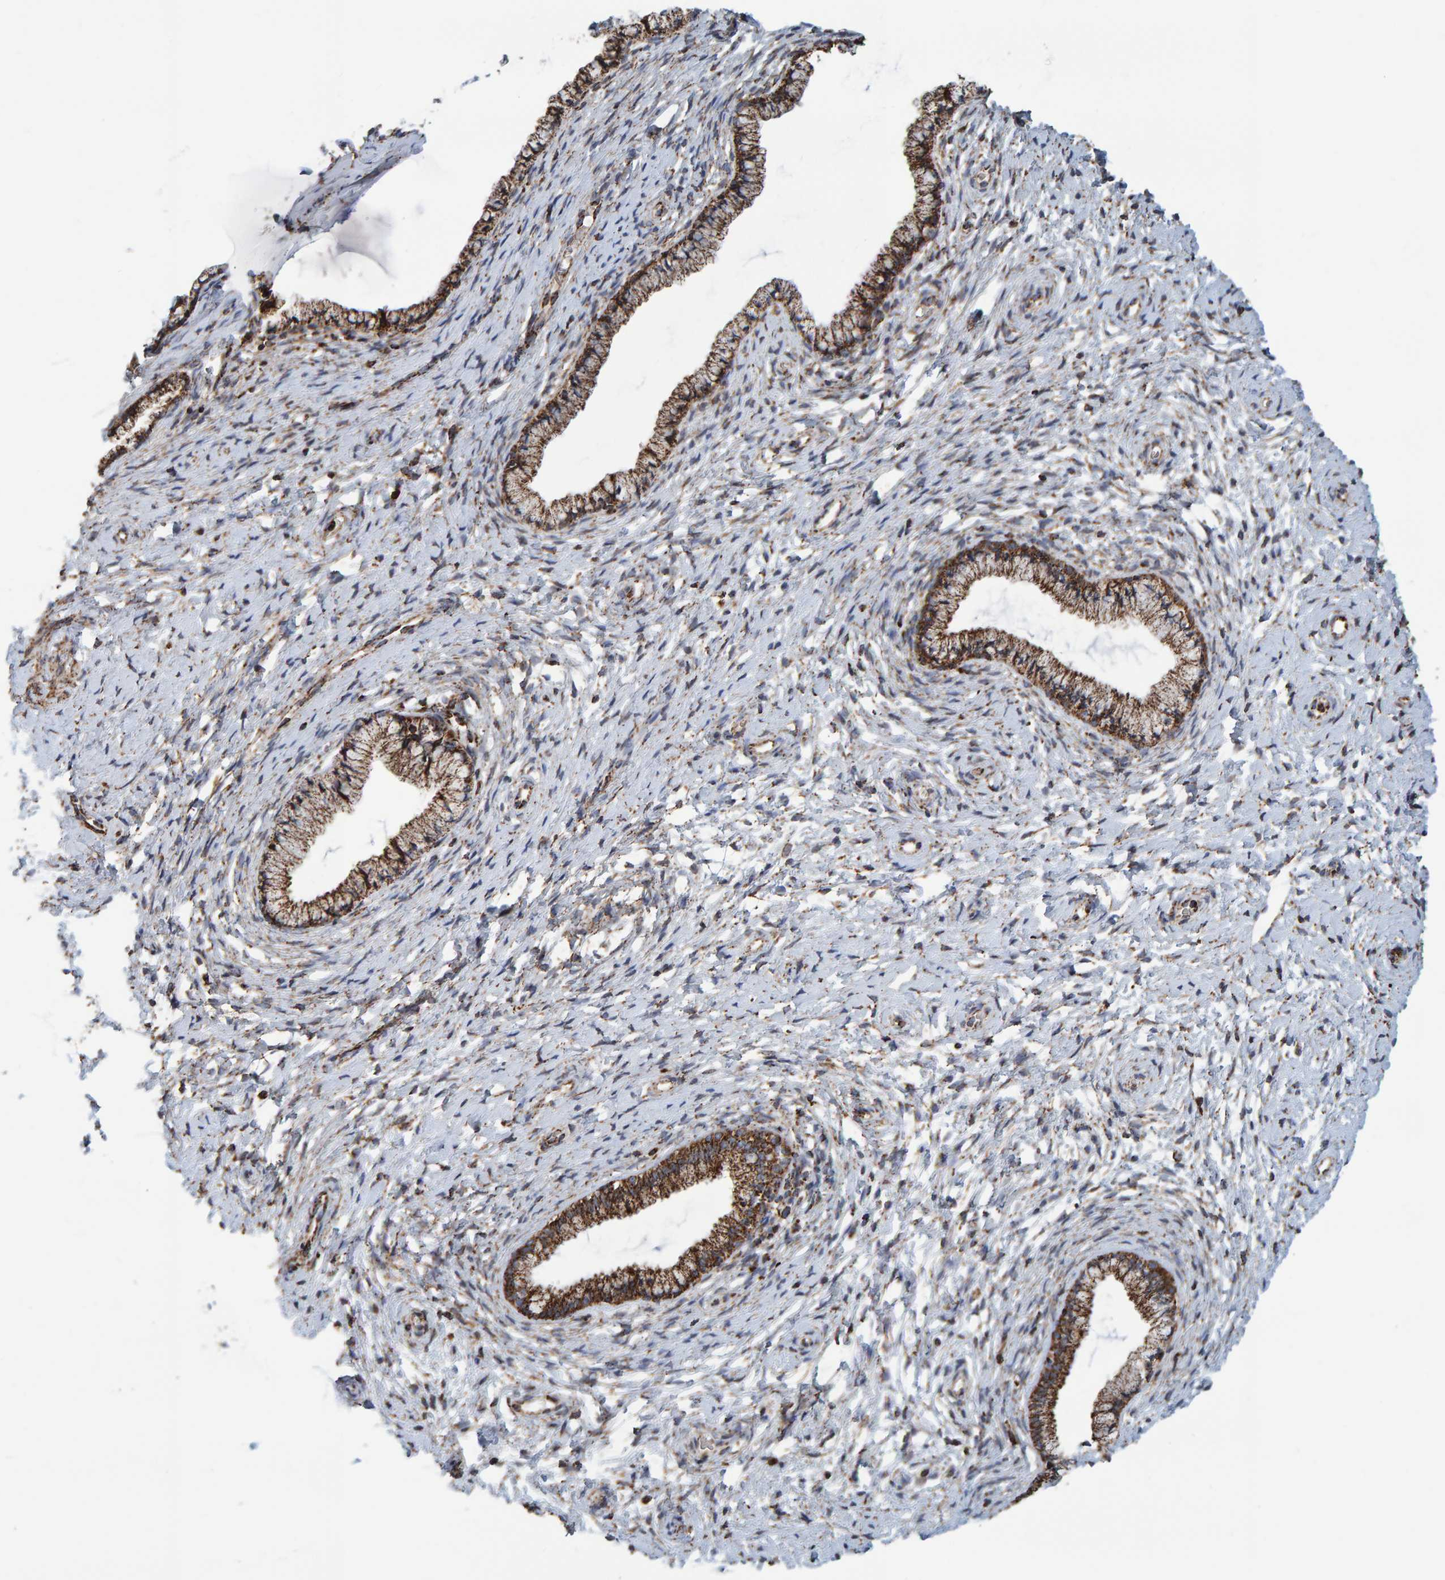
{"staining": {"intensity": "moderate", "quantity": ">75%", "location": "cytoplasmic/membranous"}, "tissue": "cervix", "cell_type": "Glandular cells", "image_type": "normal", "snomed": [{"axis": "morphology", "description": "Normal tissue, NOS"}, {"axis": "topography", "description": "Cervix"}], "caption": "Immunohistochemical staining of normal cervix displays moderate cytoplasmic/membranous protein staining in about >75% of glandular cells. The staining is performed using DAB (3,3'-diaminobenzidine) brown chromogen to label protein expression. The nuclei are counter-stained blue using hematoxylin.", "gene": "MRPL45", "patient": {"sex": "female", "age": 72}}